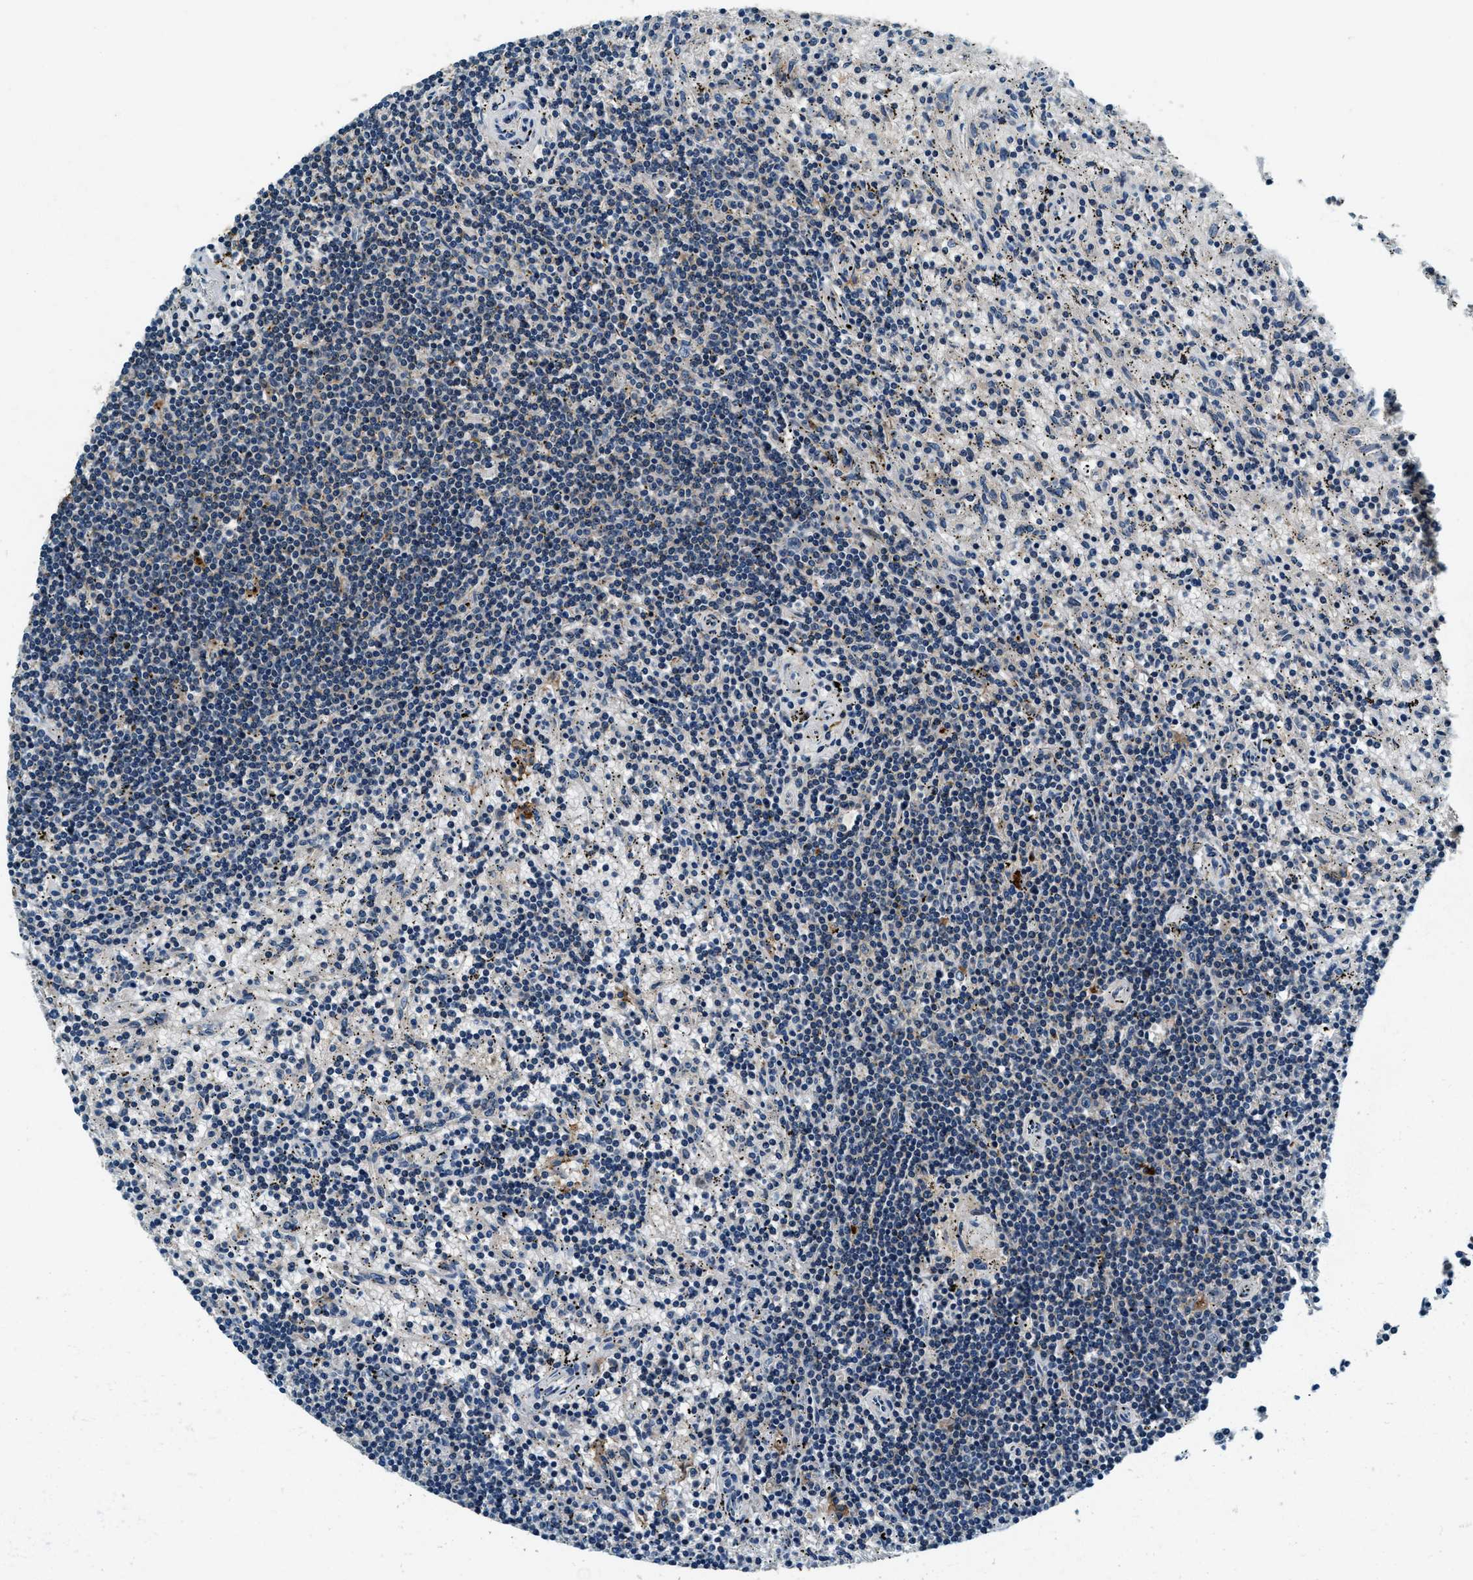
{"staining": {"intensity": "negative", "quantity": "none", "location": "none"}, "tissue": "lymphoma", "cell_type": "Tumor cells", "image_type": "cancer", "snomed": [{"axis": "morphology", "description": "Malignant lymphoma, non-Hodgkin's type, Low grade"}, {"axis": "topography", "description": "Spleen"}], "caption": "Immunohistochemistry image of neoplastic tissue: malignant lymphoma, non-Hodgkin's type (low-grade) stained with DAB shows no significant protein staining in tumor cells. (IHC, brightfield microscopy, high magnification).", "gene": "C2orf66", "patient": {"sex": "male", "age": 76}}